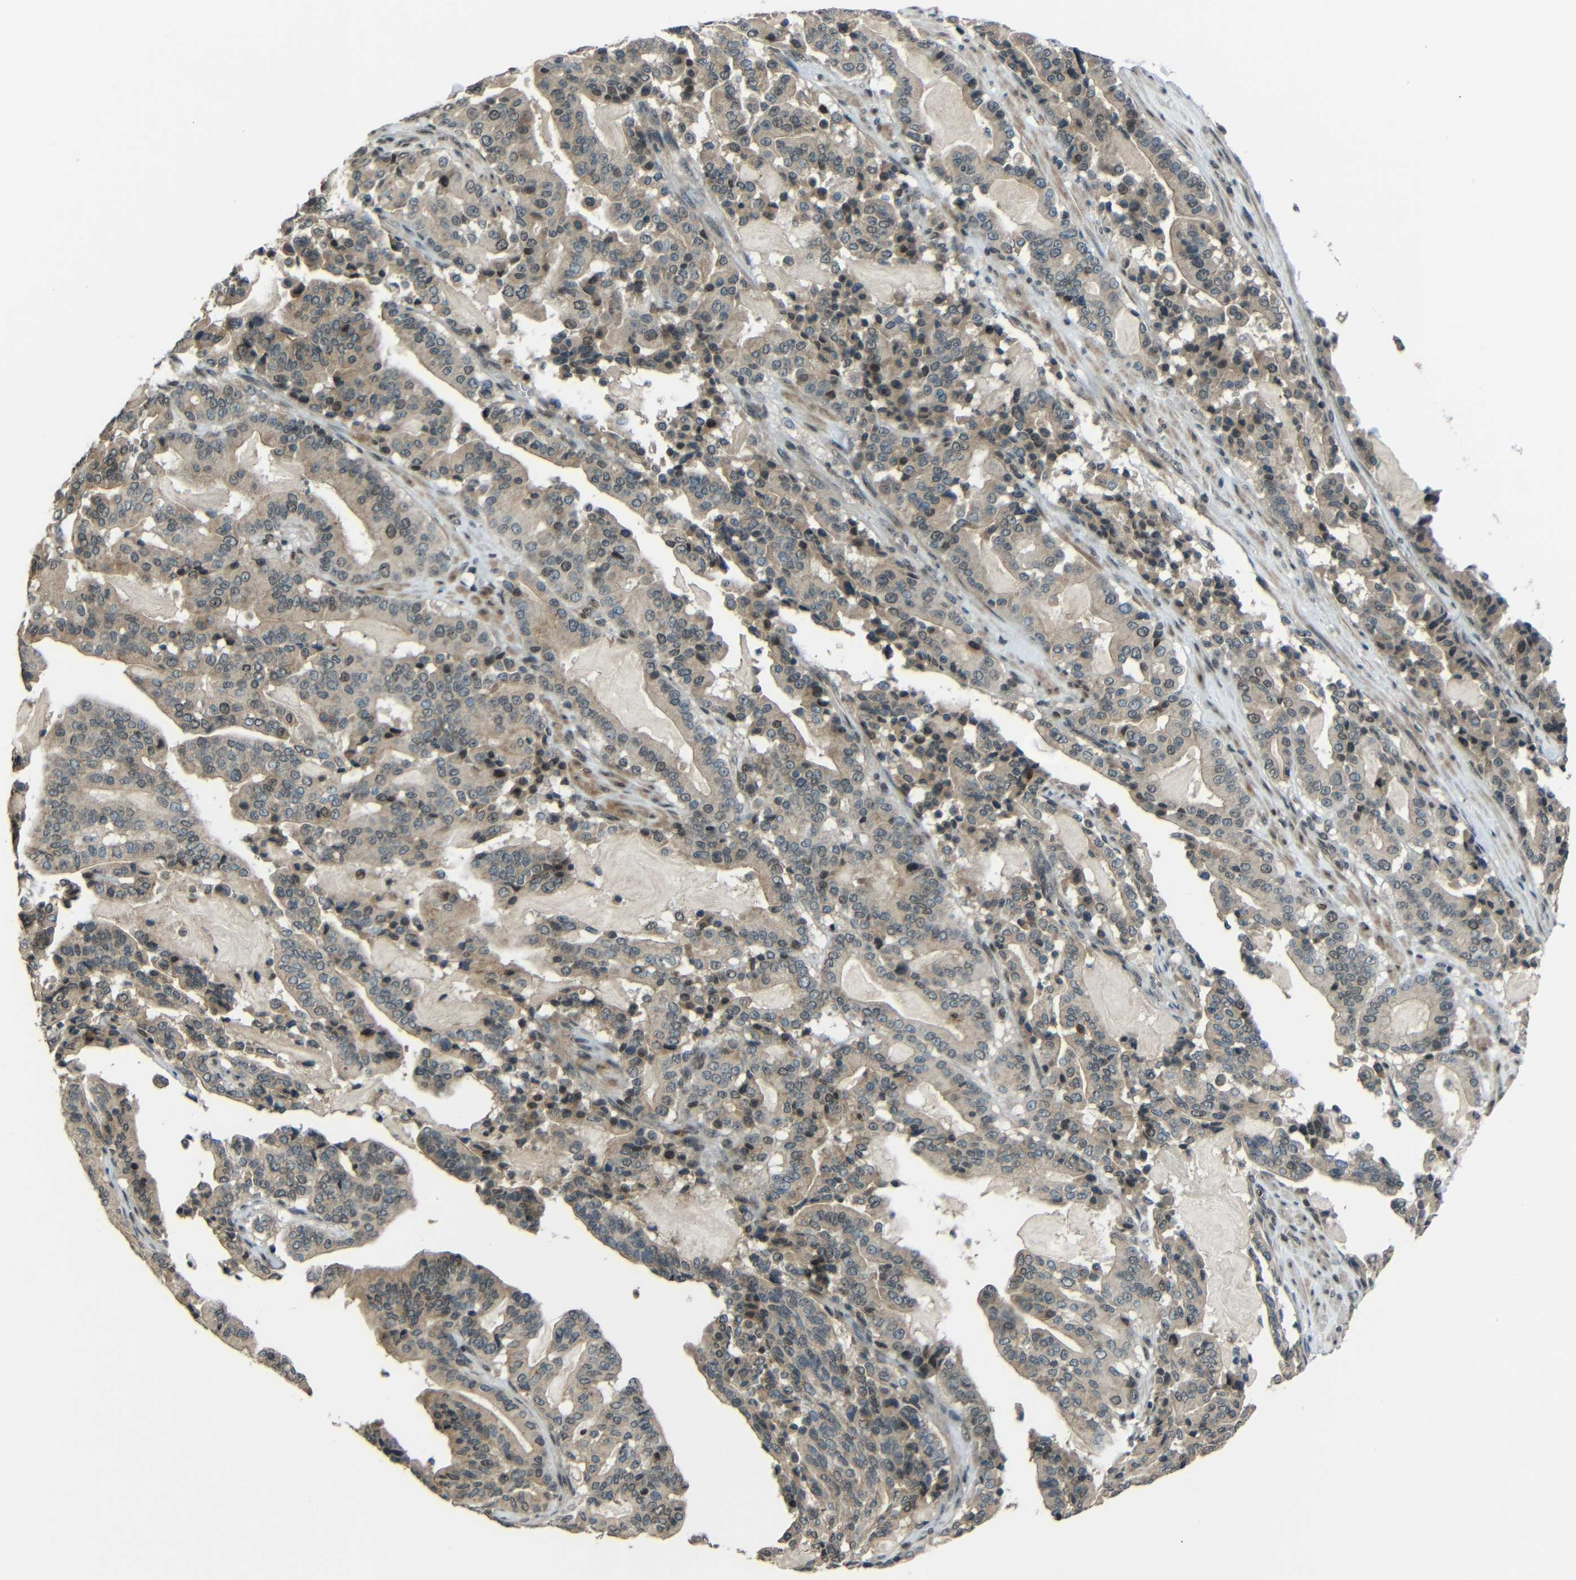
{"staining": {"intensity": "weak", "quantity": ">75%", "location": "cytoplasmic/membranous,nuclear"}, "tissue": "pancreatic cancer", "cell_type": "Tumor cells", "image_type": "cancer", "snomed": [{"axis": "morphology", "description": "Adenocarcinoma, NOS"}, {"axis": "topography", "description": "Pancreas"}], "caption": "An image showing weak cytoplasmic/membranous and nuclear staining in approximately >75% of tumor cells in pancreatic cancer, as visualized by brown immunohistochemical staining.", "gene": "PSIP1", "patient": {"sex": "male", "age": 63}}